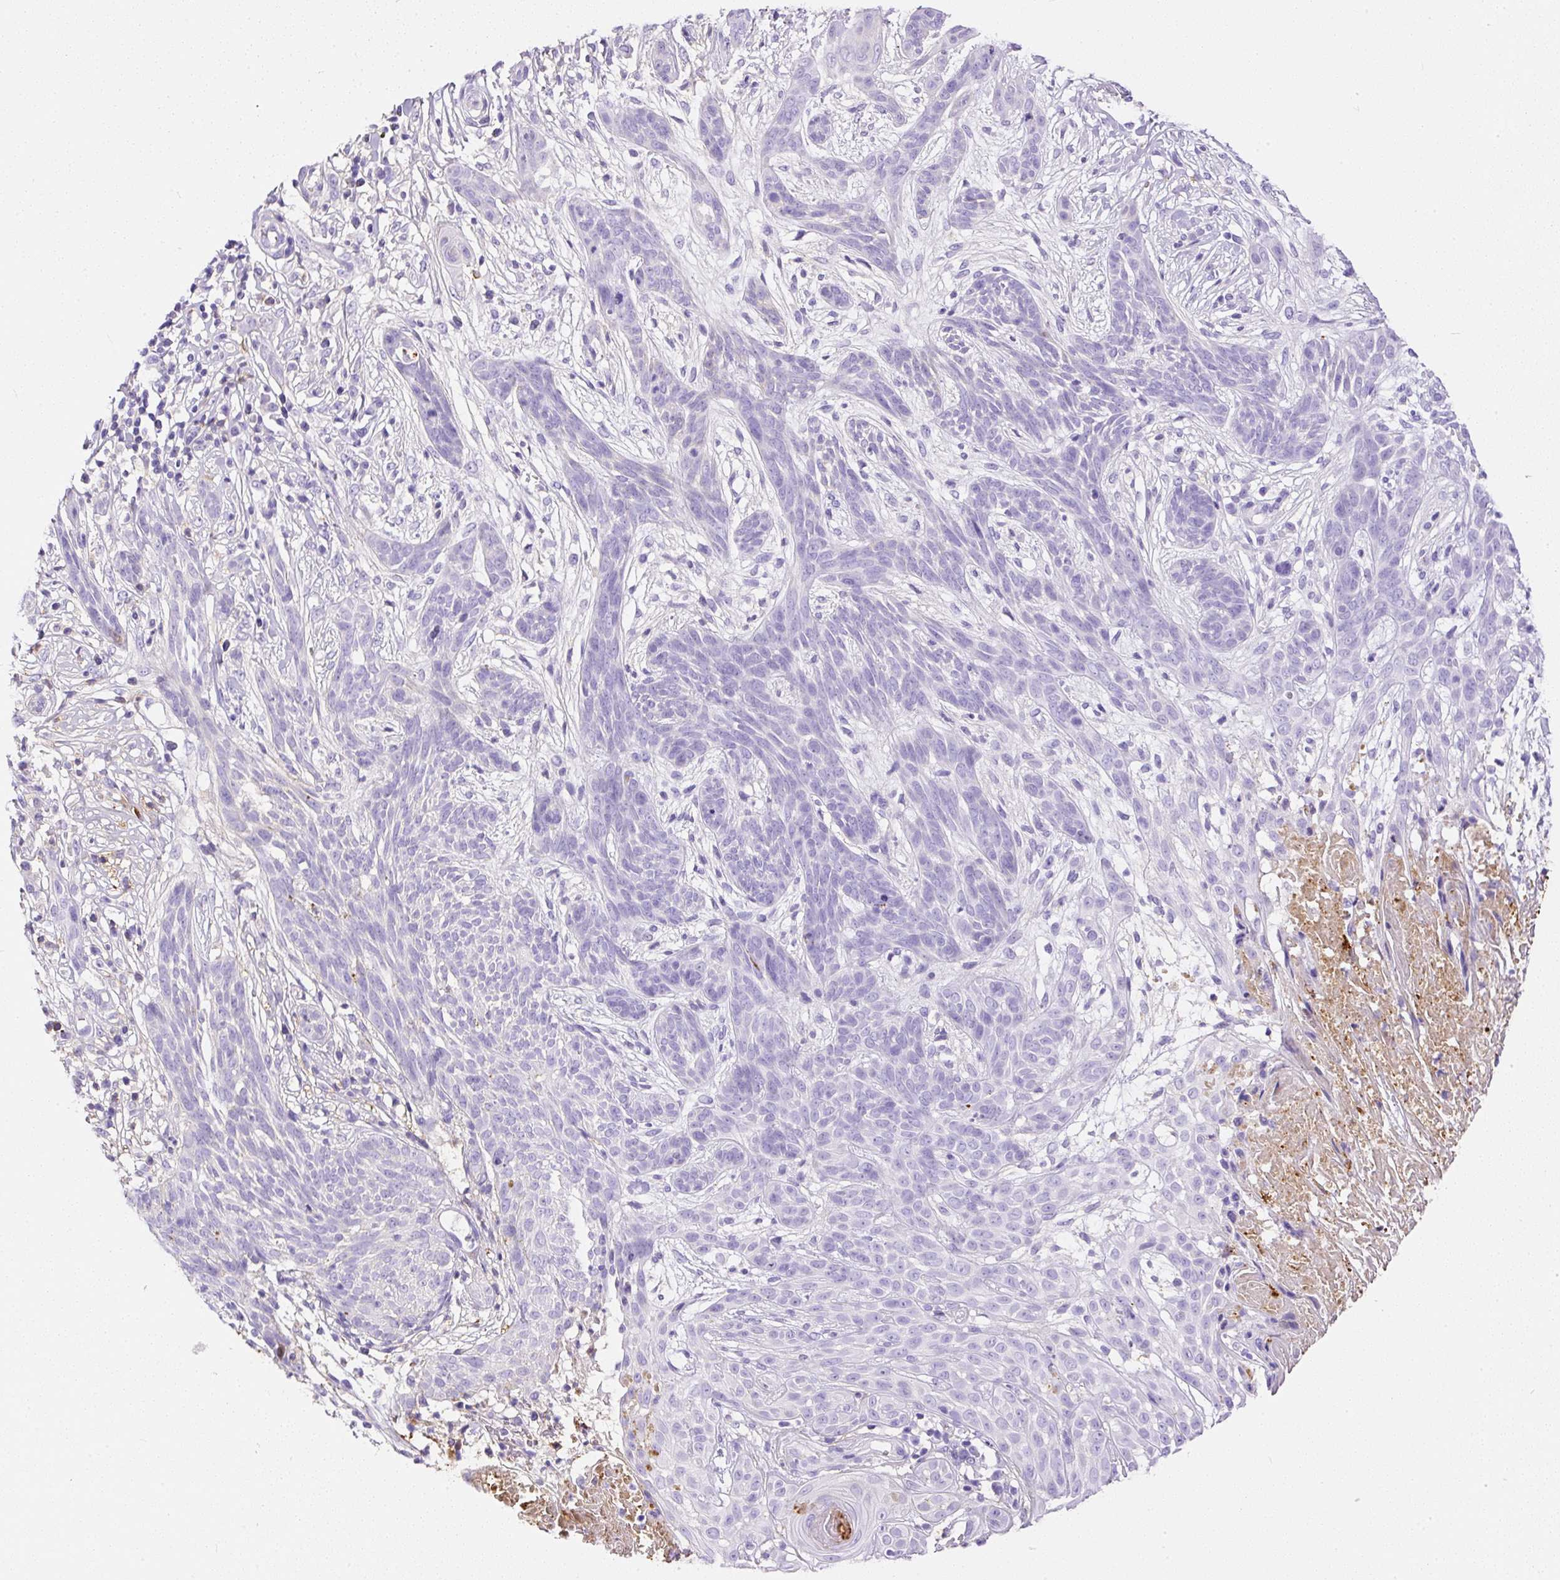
{"staining": {"intensity": "negative", "quantity": "none", "location": "none"}, "tissue": "skin cancer", "cell_type": "Tumor cells", "image_type": "cancer", "snomed": [{"axis": "morphology", "description": "Basal cell carcinoma"}, {"axis": "topography", "description": "Skin"}, {"axis": "topography", "description": "Skin, foot"}], "caption": "The IHC image has no significant expression in tumor cells of basal cell carcinoma (skin) tissue.", "gene": "APCS", "patient": {"sex": "female", "age": 86}}